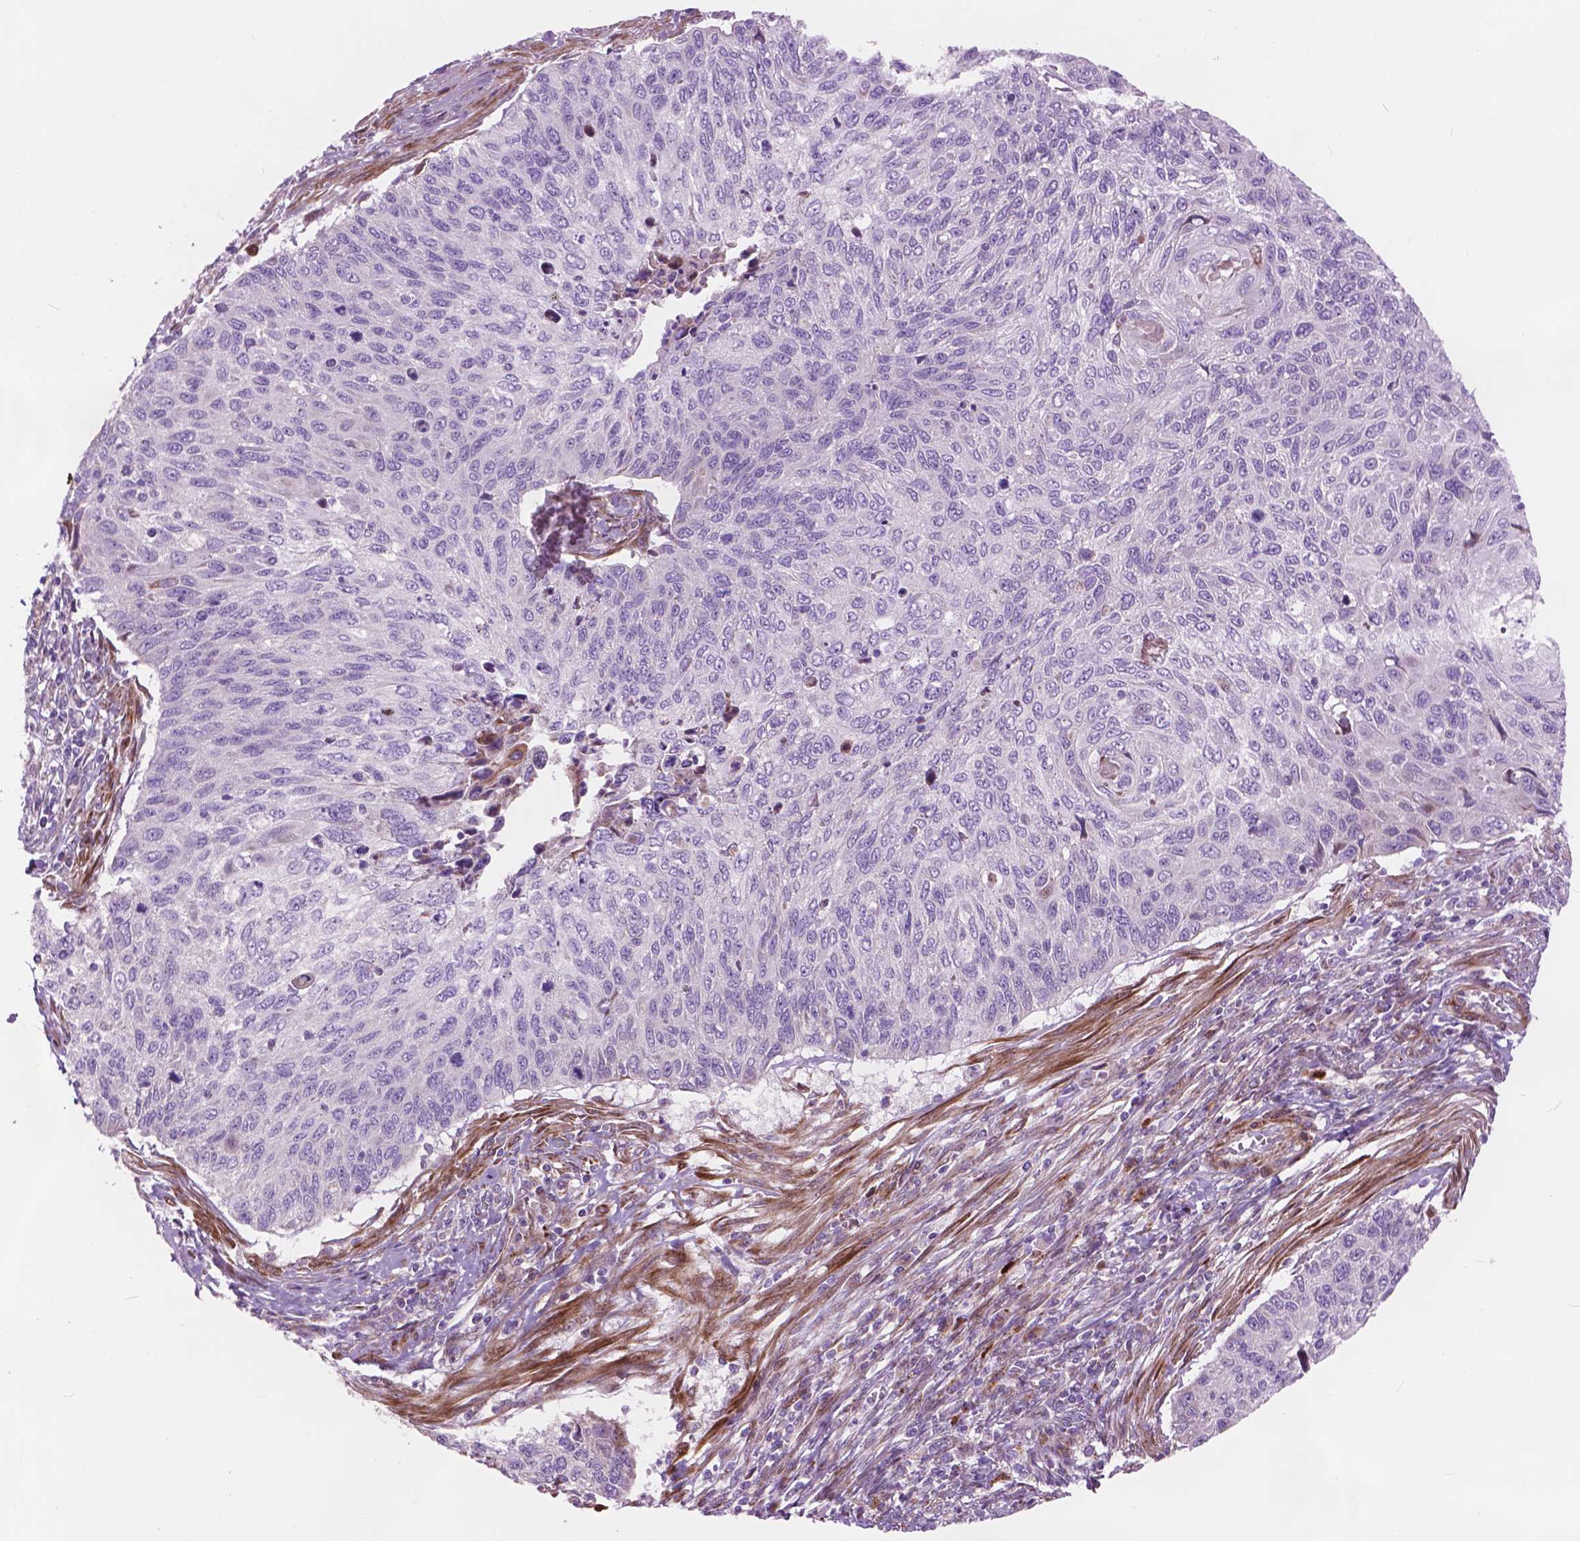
{"staining": {"intensity": "negative", "quantity": "none", "location": "none"}, "tissue": "cervical cancer", "cell_type": "Tumor cells", "image_type": "cancer", "snomed": [{"axis": "morphology", "description": "Squamous cell carcinoma, NOS"}, {"axis": "topography", "description": "Cervix"}], "caption": "There is no significant positivity in tumor cells of cervical squamous cell carcinoma.", "gene": "MORN1", "patient": {"sex": "female", "age": 70}}